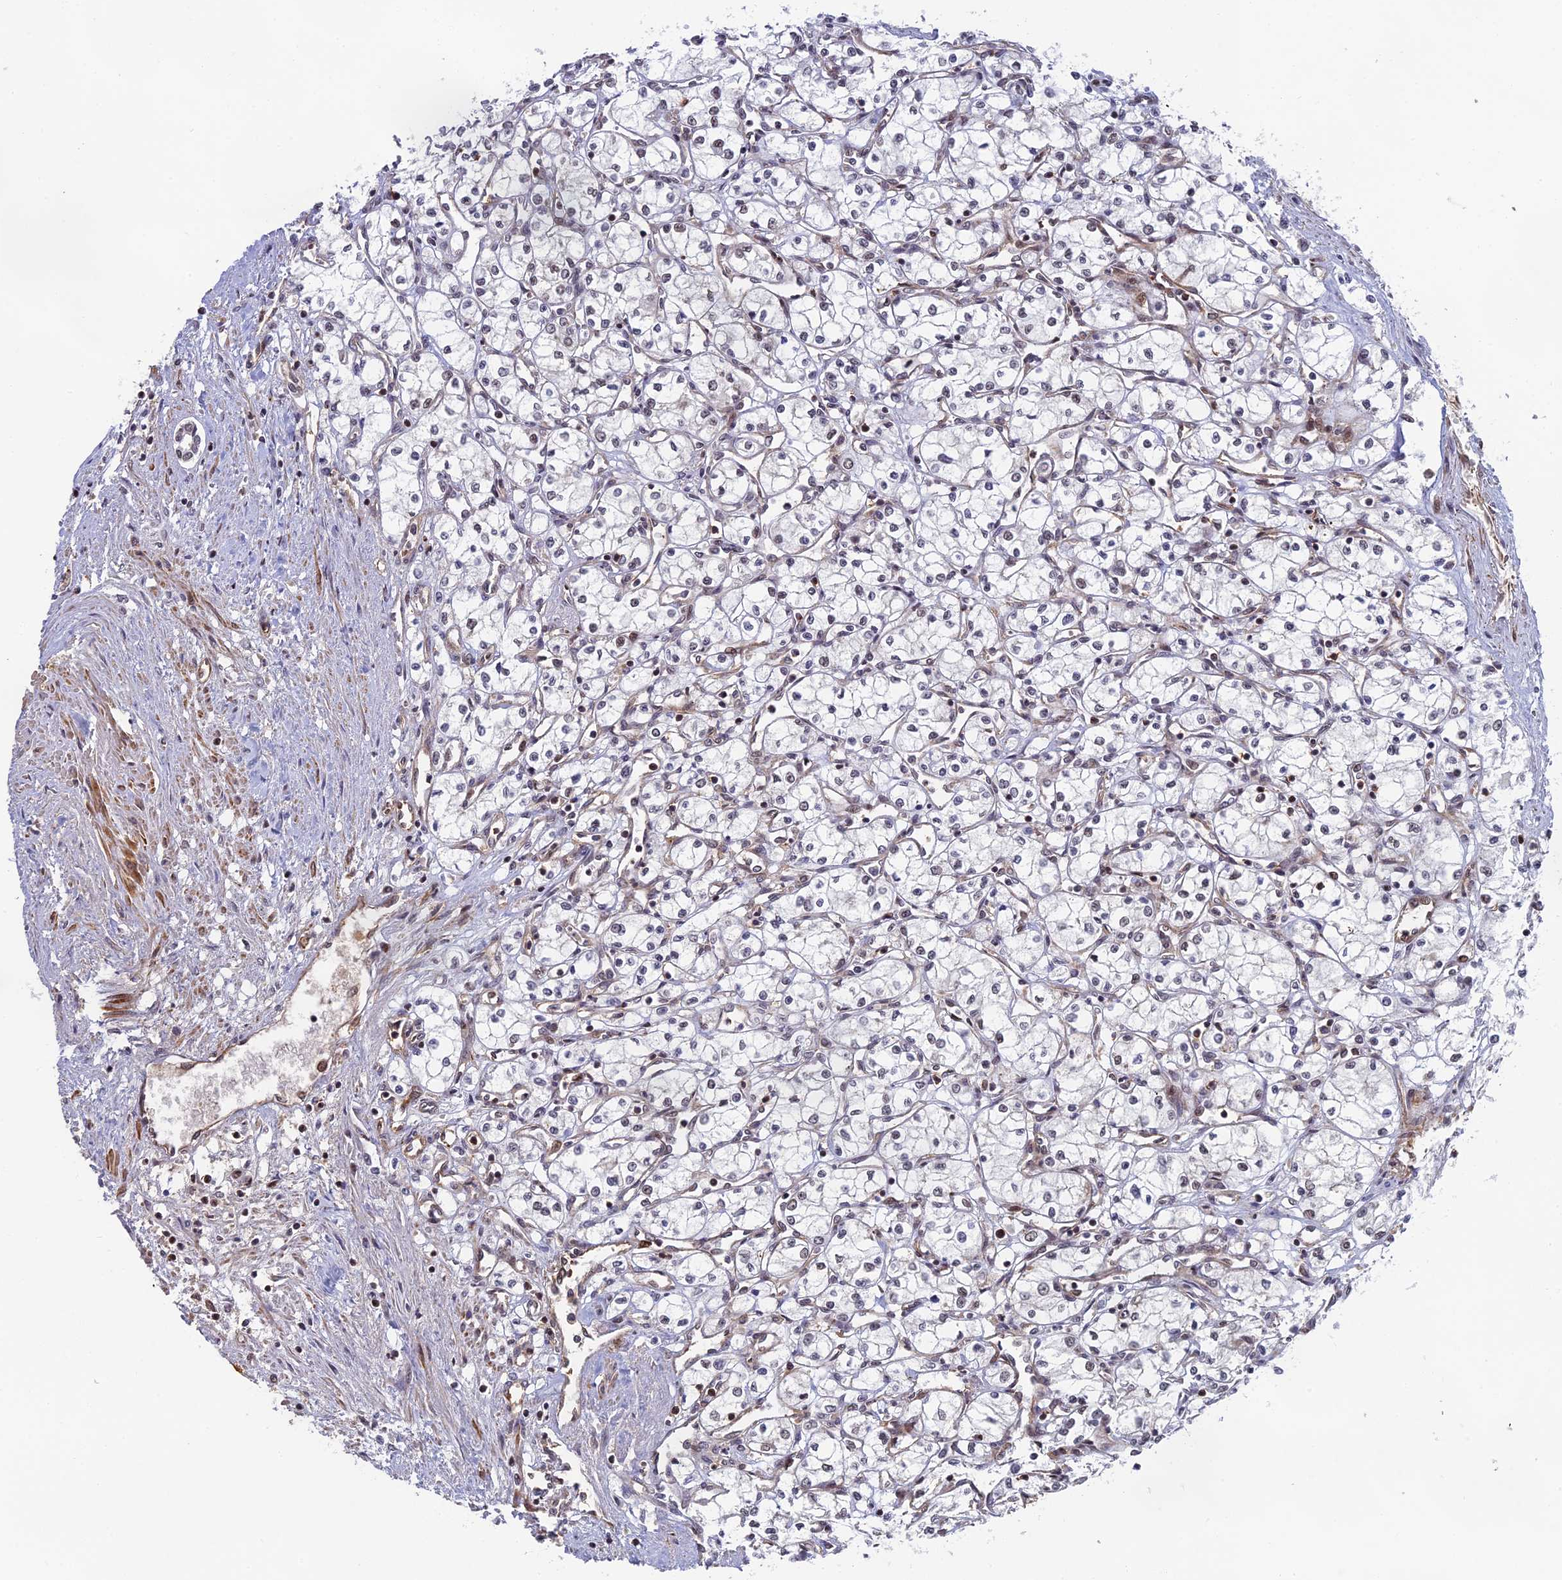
{"staining": {"intensity": "weak", "quantity": "<25%", "location": "nuclear"}, "tissue": "renal cancer", "cell_type": "Tumor cells", "image_type": "cancer", "snomed": [{"axis": "morphology", "description": "Adenocarcinoma, NOS"}, {"axis": "topography", "description": "Kidney"}], "caption": "DAB (3,3'-diaminobenzidine) immunohistochemical staining of human adenocarcinoma (renal) exhibits no significant staining in tumor cells.", "gene": "OSBPL1A", "patient": {"sex": "male", "age": 59}}